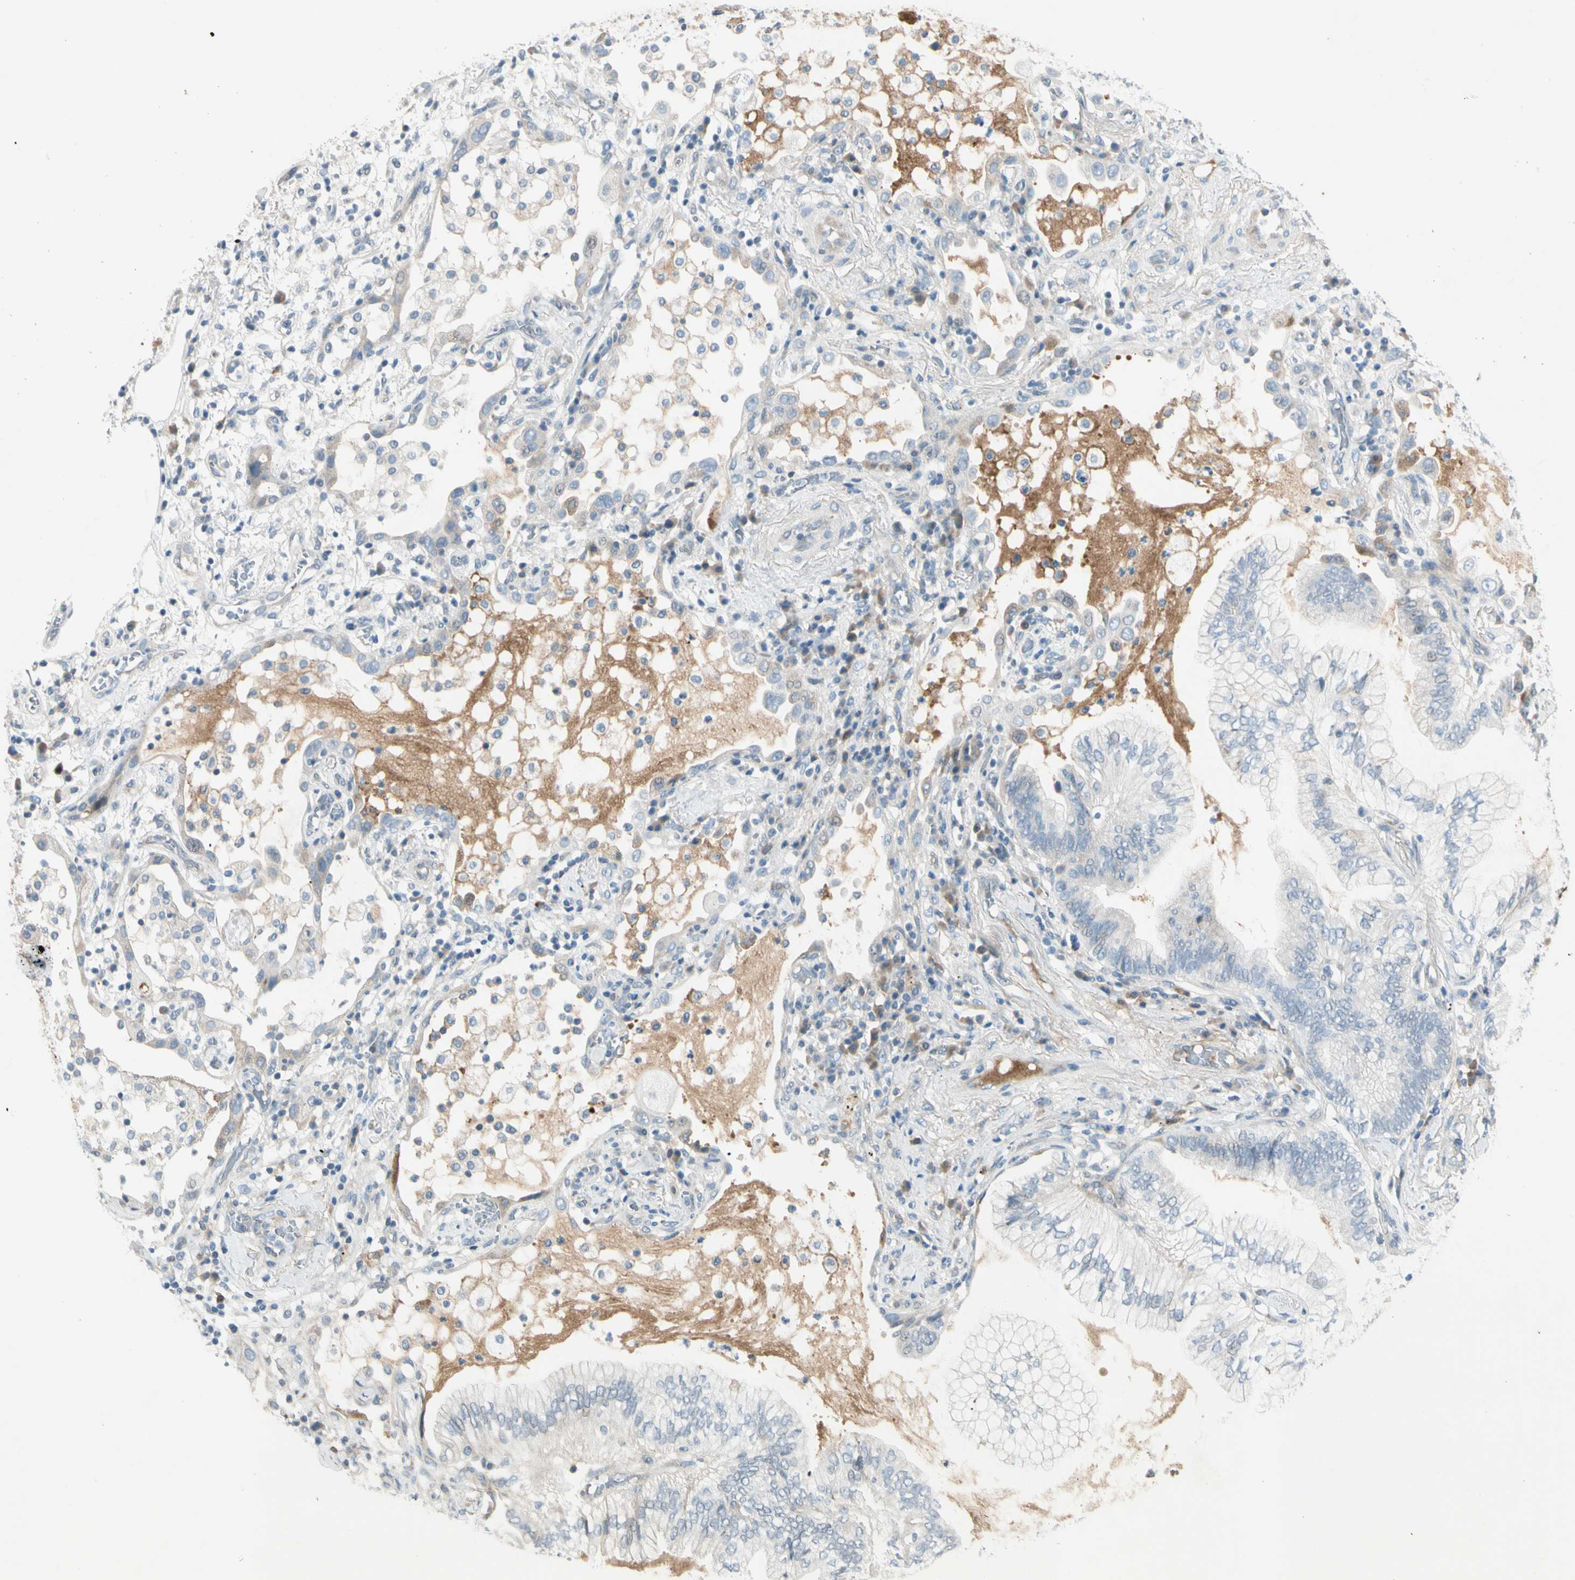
{"staining": {"intensity": "negative", "quantity": "none", "location": "none"}, "tissue": "lung cancer", "cell_type": "Tumor cells", "image_type": "cancer", "snomed": [{"axis": "morphology", "description": "Normal tissue, NOS"}, {"axis": "morphology", "description": "Adenocarcinoma, NOS"}, {"axis": "topography", "description": "Bronchus"}, {"axis": "topography", "description": "Lung"}], "caption": "Immunohistochemical staining of lung cancer (adenocarcinoma) displays no significant staining in tumor cells.", "gene": "SERPIND1", "patient": {"sex": "female", "age": 70}}